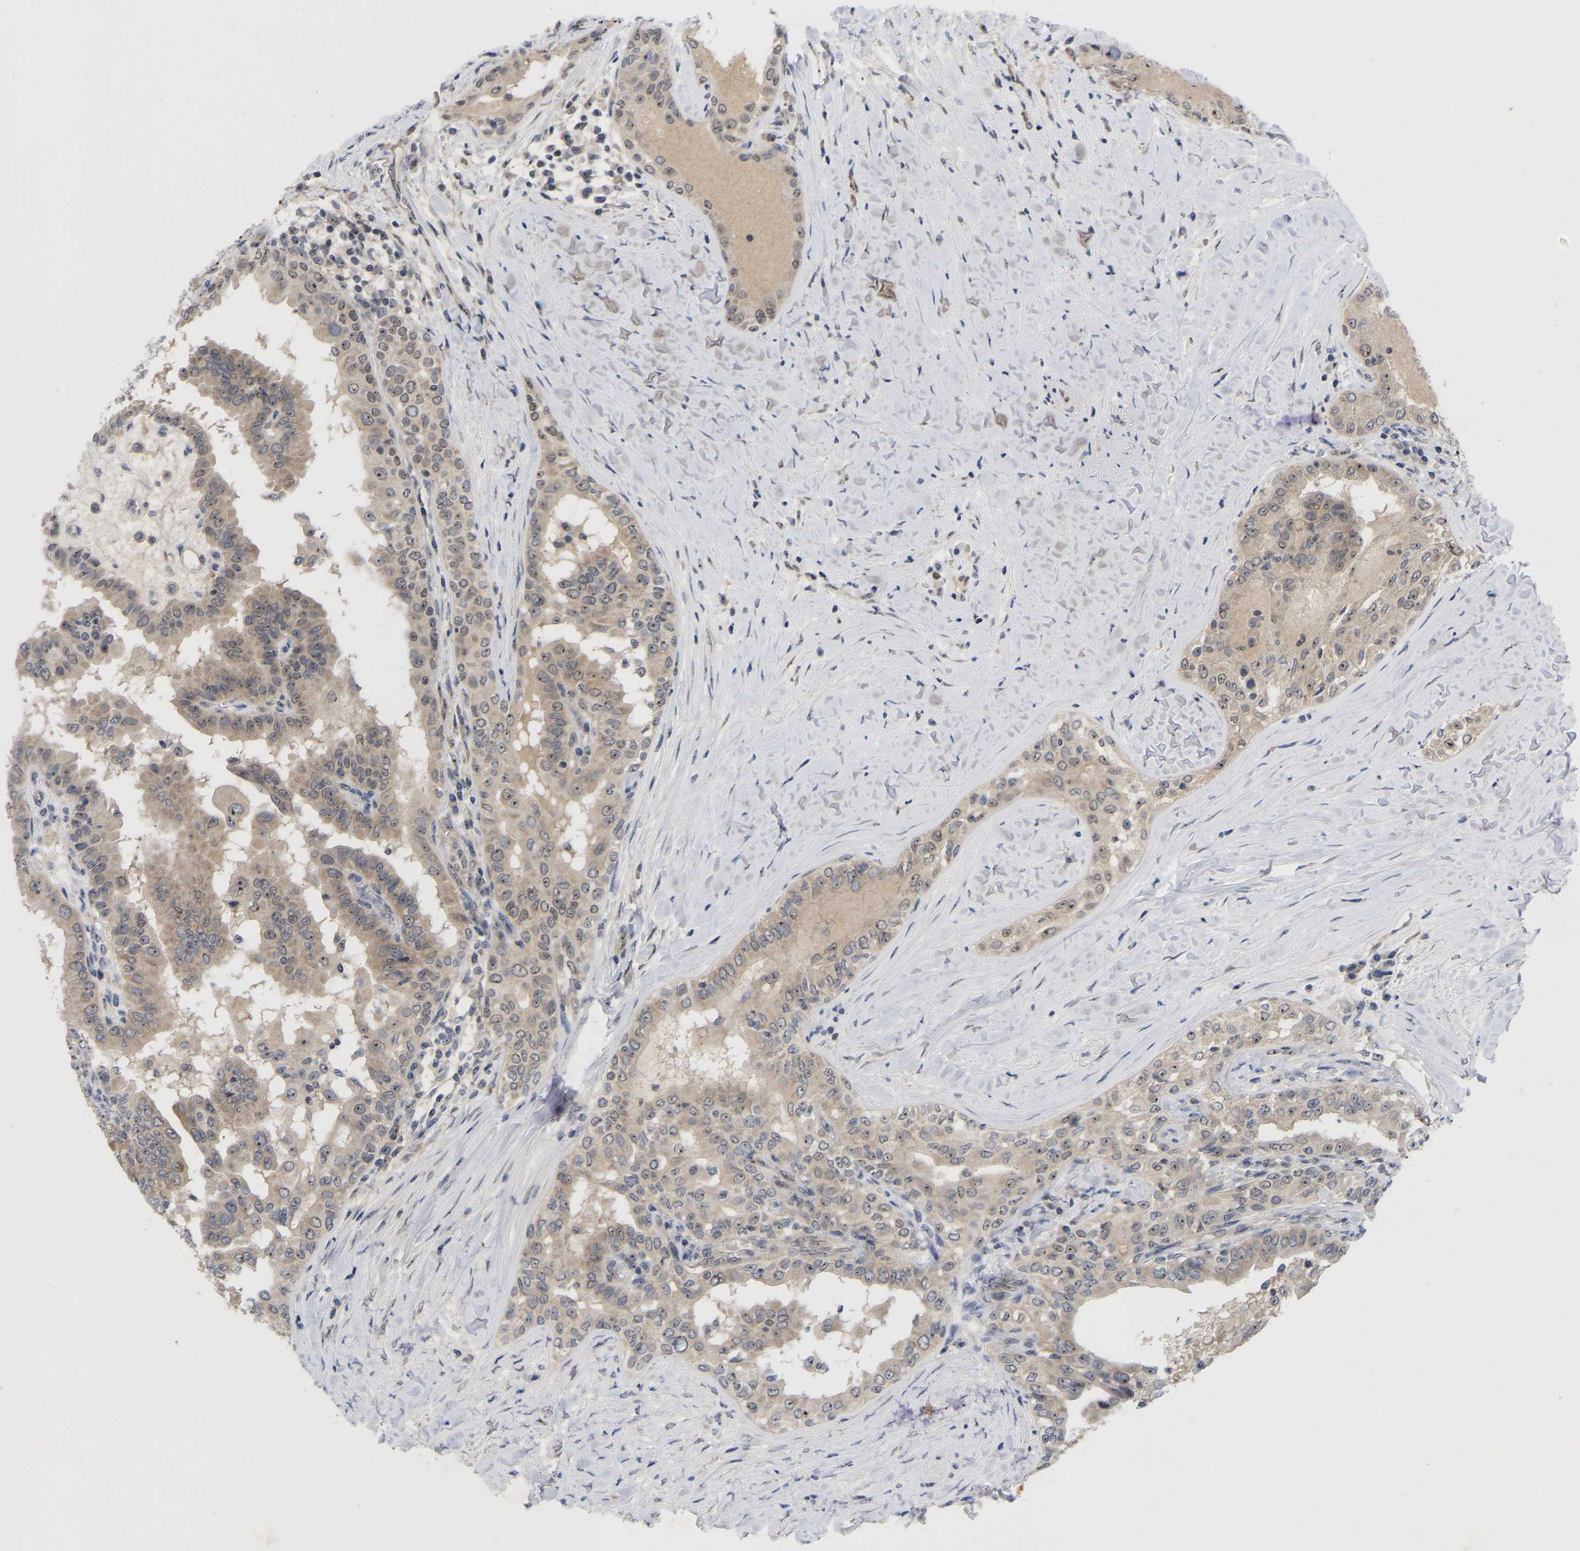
{"staining": {"intensity": "weak", "quantity": ">75%", "location": "cytoplasmic/membranous,nuclear"}, "tissue": "thyroid cancer", "cell_type": "Tumor cells", "image_type": "cancer", "snomed": [{"axis": "morphology", "description": "Papillary adenocarcinoma, NOS"}, {"axis": "topography", "description": "Thyroid gland"}], "caption": "Brown immunohistochemical staining in human thyroid cancer (papillary adenocarcinoma) reveals weak cytoplasmic/membranous and nuclear positivity in about >75% of tumor cells.", "gene": "NLE1", "patient": {"sex": "male", "age": 33}}